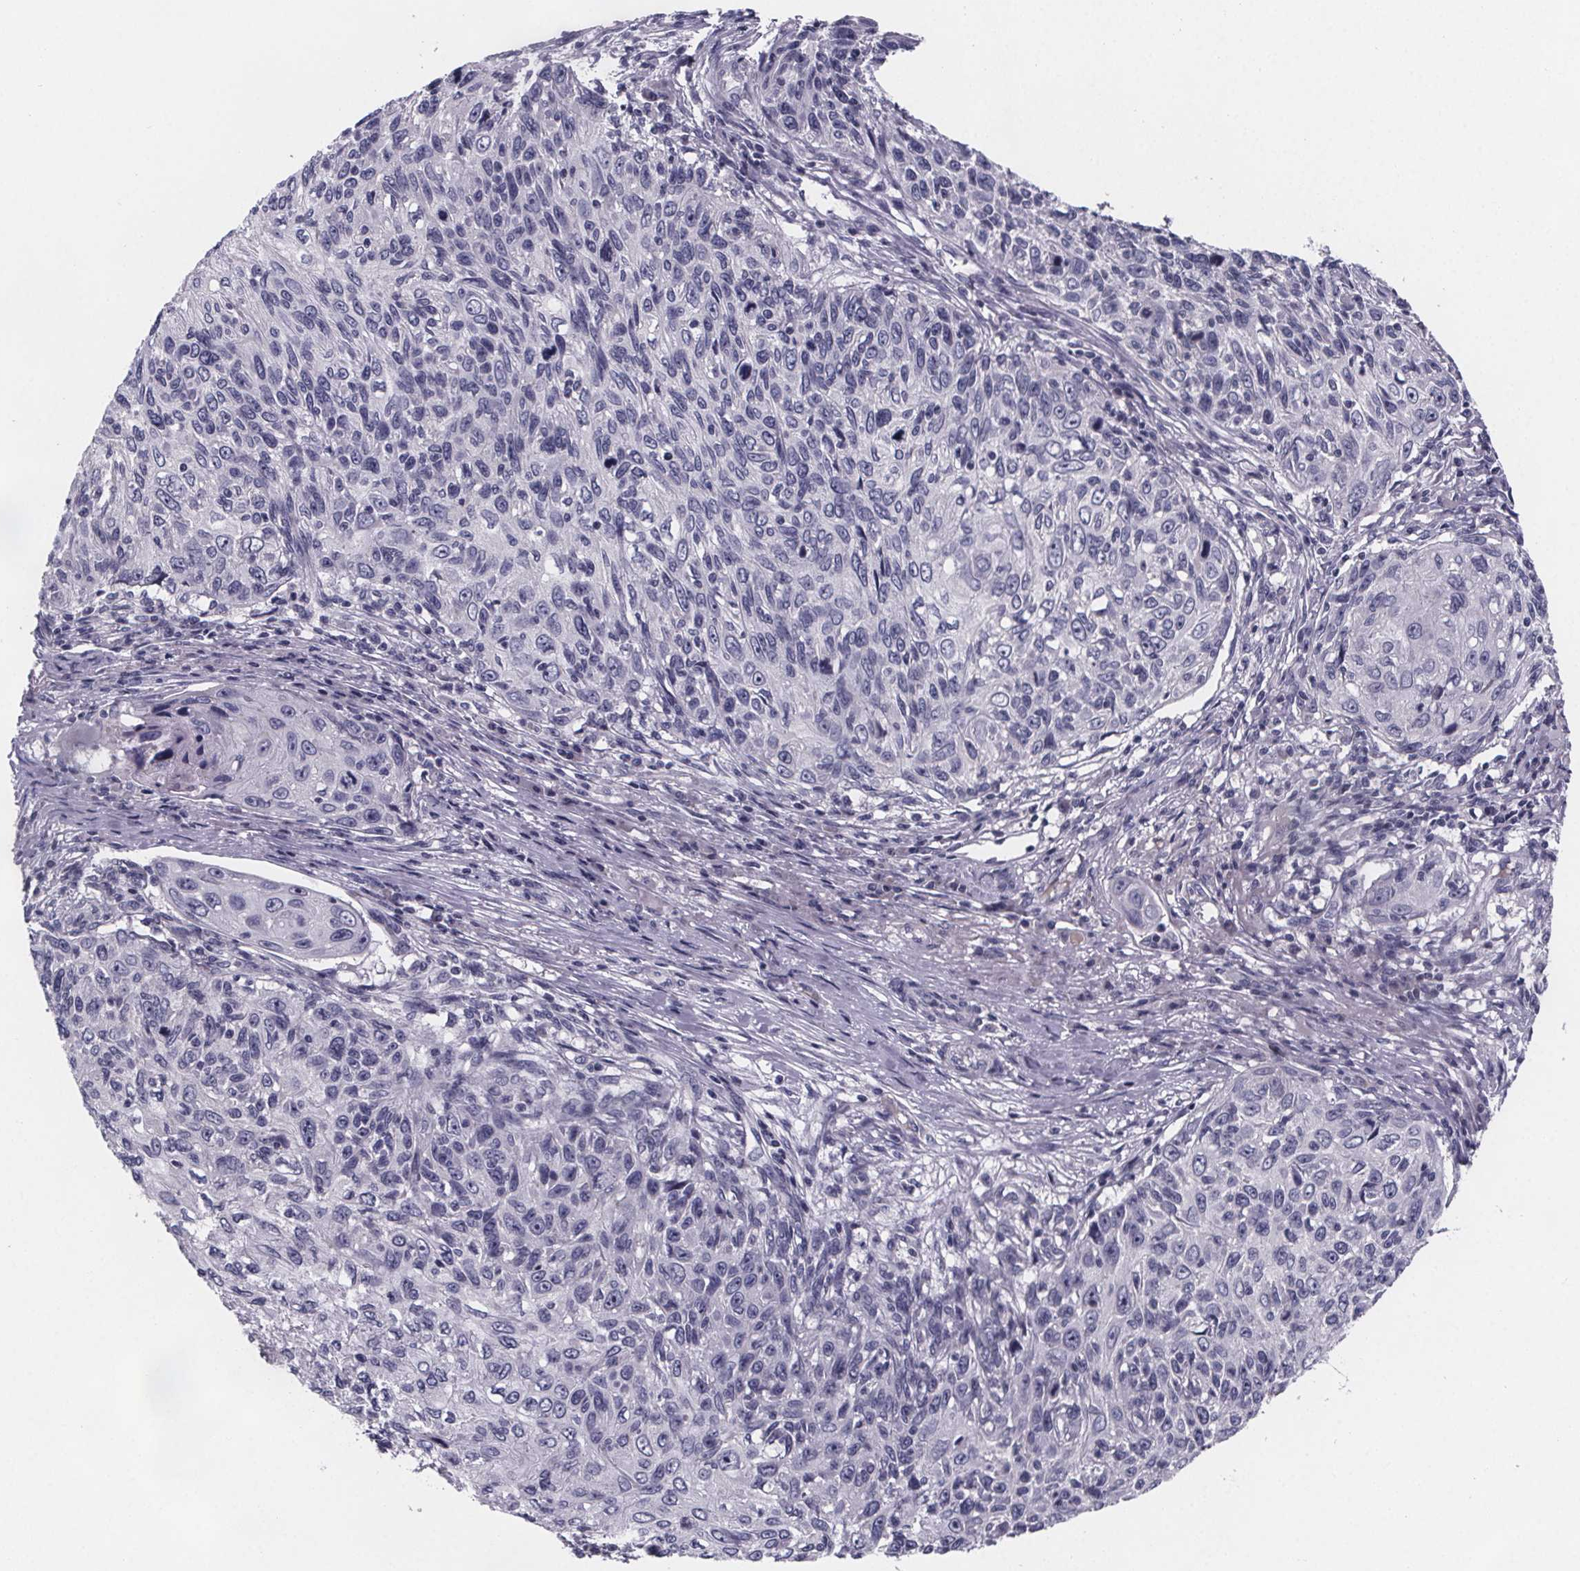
{"staining": {"intensity": "negative", "quantity": "none", "location": "none"}, "tissue": "skin cancer", "cell_type": "Tumor cells", "image_type": "cancer", "snomed": [{"axis": "morphology", "description": "Squamous cell carcinoma, NOS"}, {"axis": "topography", "description": "Skin"}], "caption": "Immunohistochemistry of human skin cancer (squamous cell carcinoma) exhibits no staining in tumor cells.", "gene": "PAH", "patient": {"sex": "male", "age": 92}}